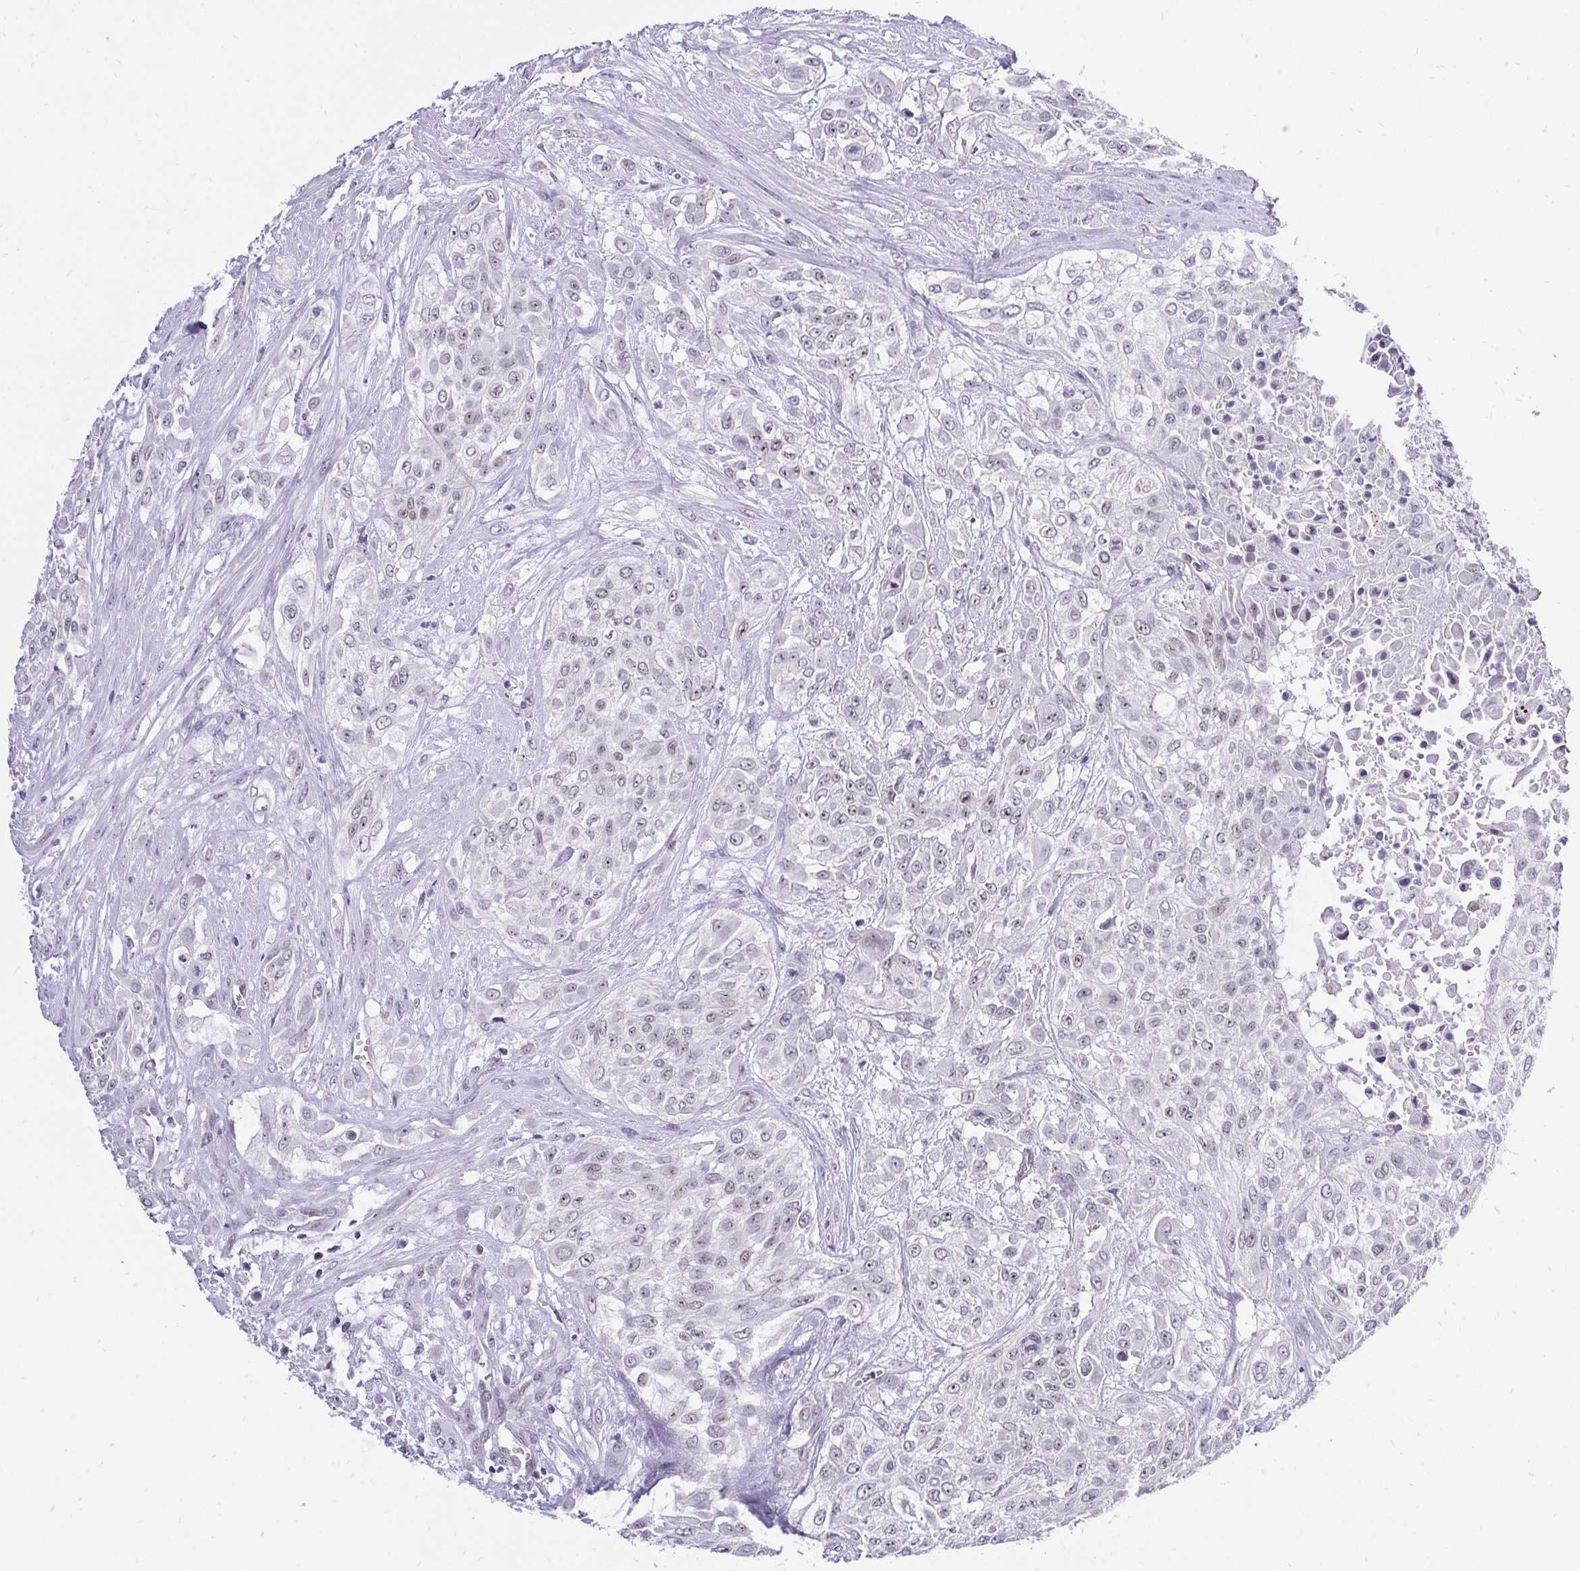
{"staining": {"intensity": "weak", "quantity": "25%-75%", "location": "nuclear"}, "tissue": "urothelial cancer", "cell_type": "Tumor cells", "image_type": "cancer", "snomed": [{"axis": "morphology", "description": "Urothelial carcinoma, High grade"}, {"axis": "topography", "description": "Urinary bladder"}], "caption": "Protein expression analysis of human urothelial cancer reveals weak nuclear positivity in approximately 25%-75% of tumor cells.", "gene": "ZNF860", "patient": {"sex": "male", "age": 57}}